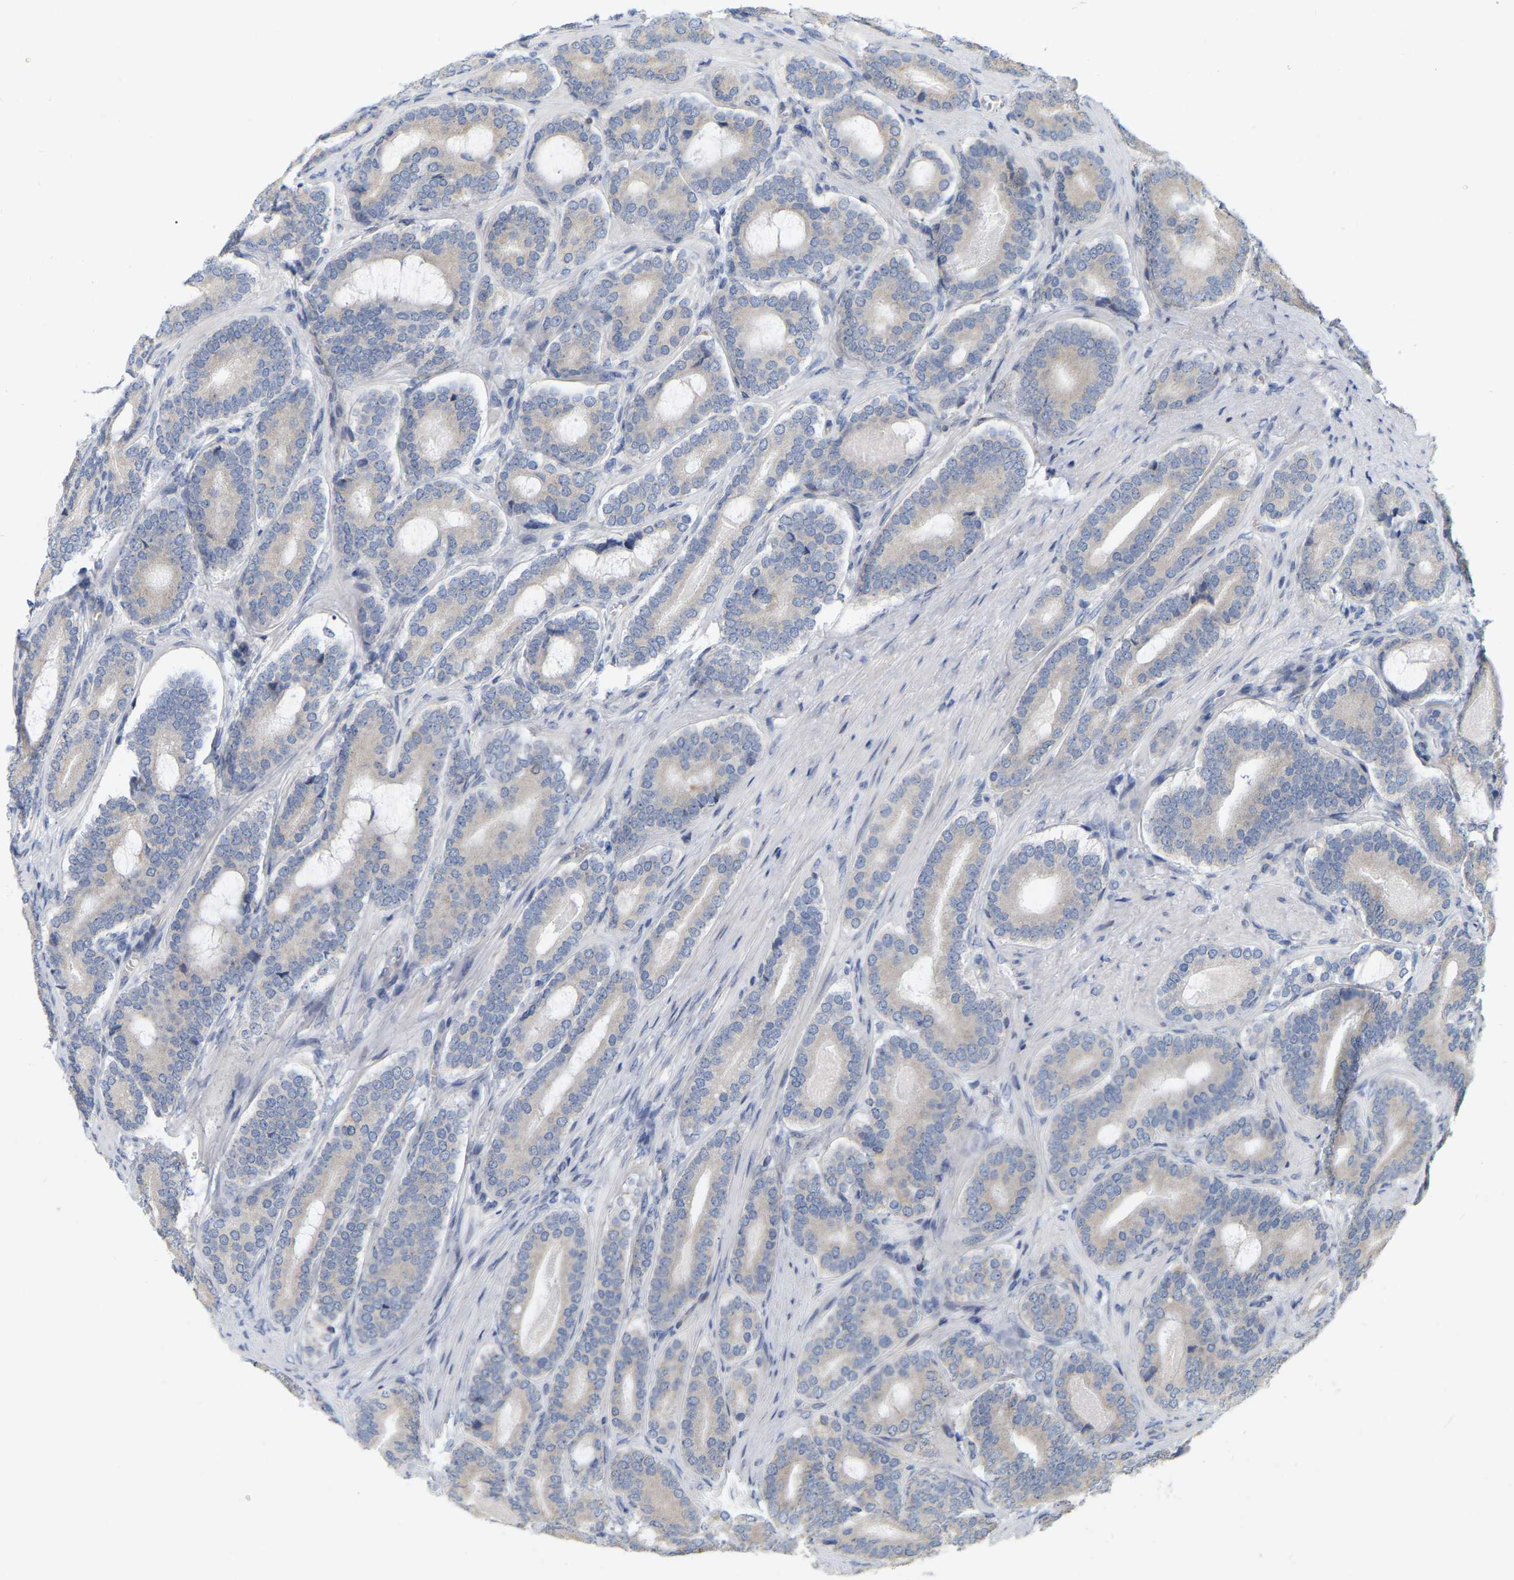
{"staining": {"intensity": "negative", "quantity": "none", "location": "none"}, "tissue": "prostate cancer", "cell_type": "Tumor cells", "image_type": "cancer", "snomed": [{"axis": "morphology", "description": "Adenocarcinoma, High grade"}, {"axis": "topography", "description": "Prostate"}], "caption": "Tumor cells are negative for brown protein staining in adenocarcinoma (high-grade) (prostate).", "gene": "SSH1", "patient": {"sex": "male", "age": 60}}